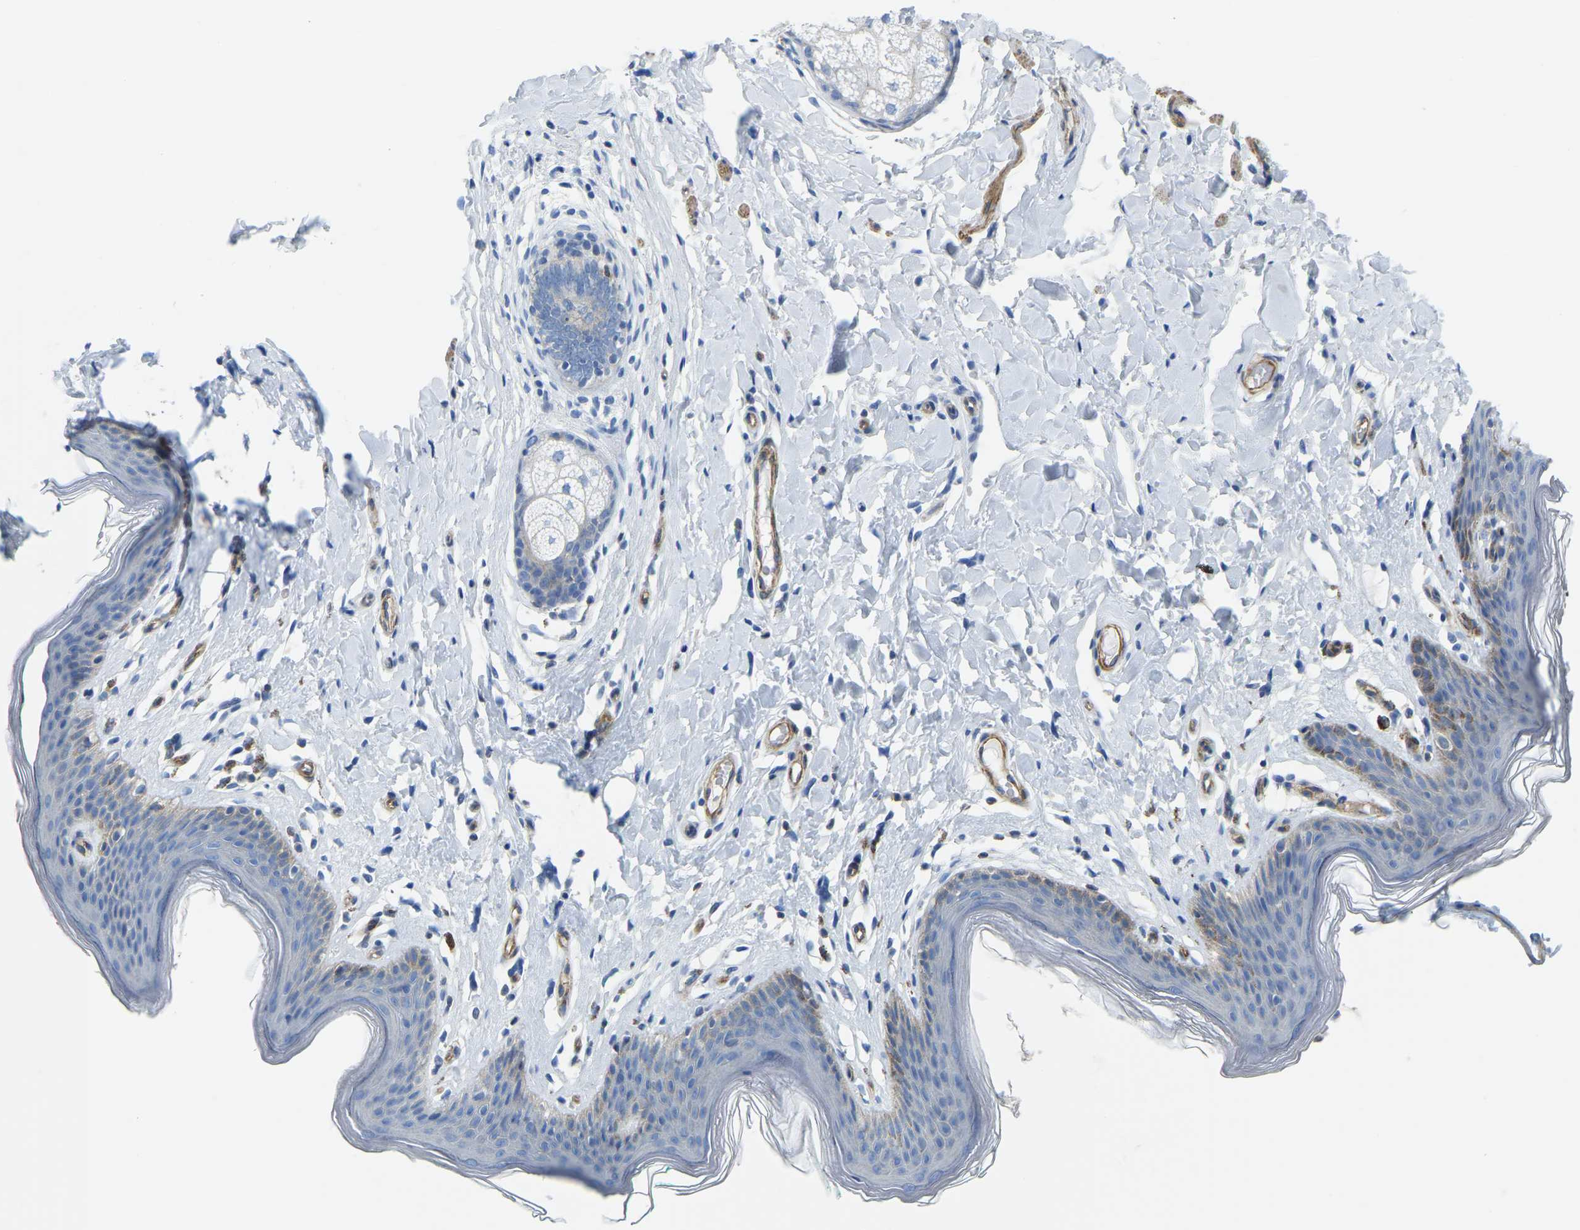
{"staining": {"intensity": "weak", "quantity": "<25%", "location": "cytoplasmic/membranous"}, "tissue": "skin", "cell_type": "Epidermal cells", "image_type": "normal", "snomed": [{"axis": "morphology", "description": "Normal tissue, NOS"}, {"axis": "topography", "description": "Vulva"}], "caption": "Immunohistochemical staining of unremarkable skin demonstrates no significant staining in epidermal cells.", "gene": "MYL3", "patient": {"sex": "female", "age": 66}}